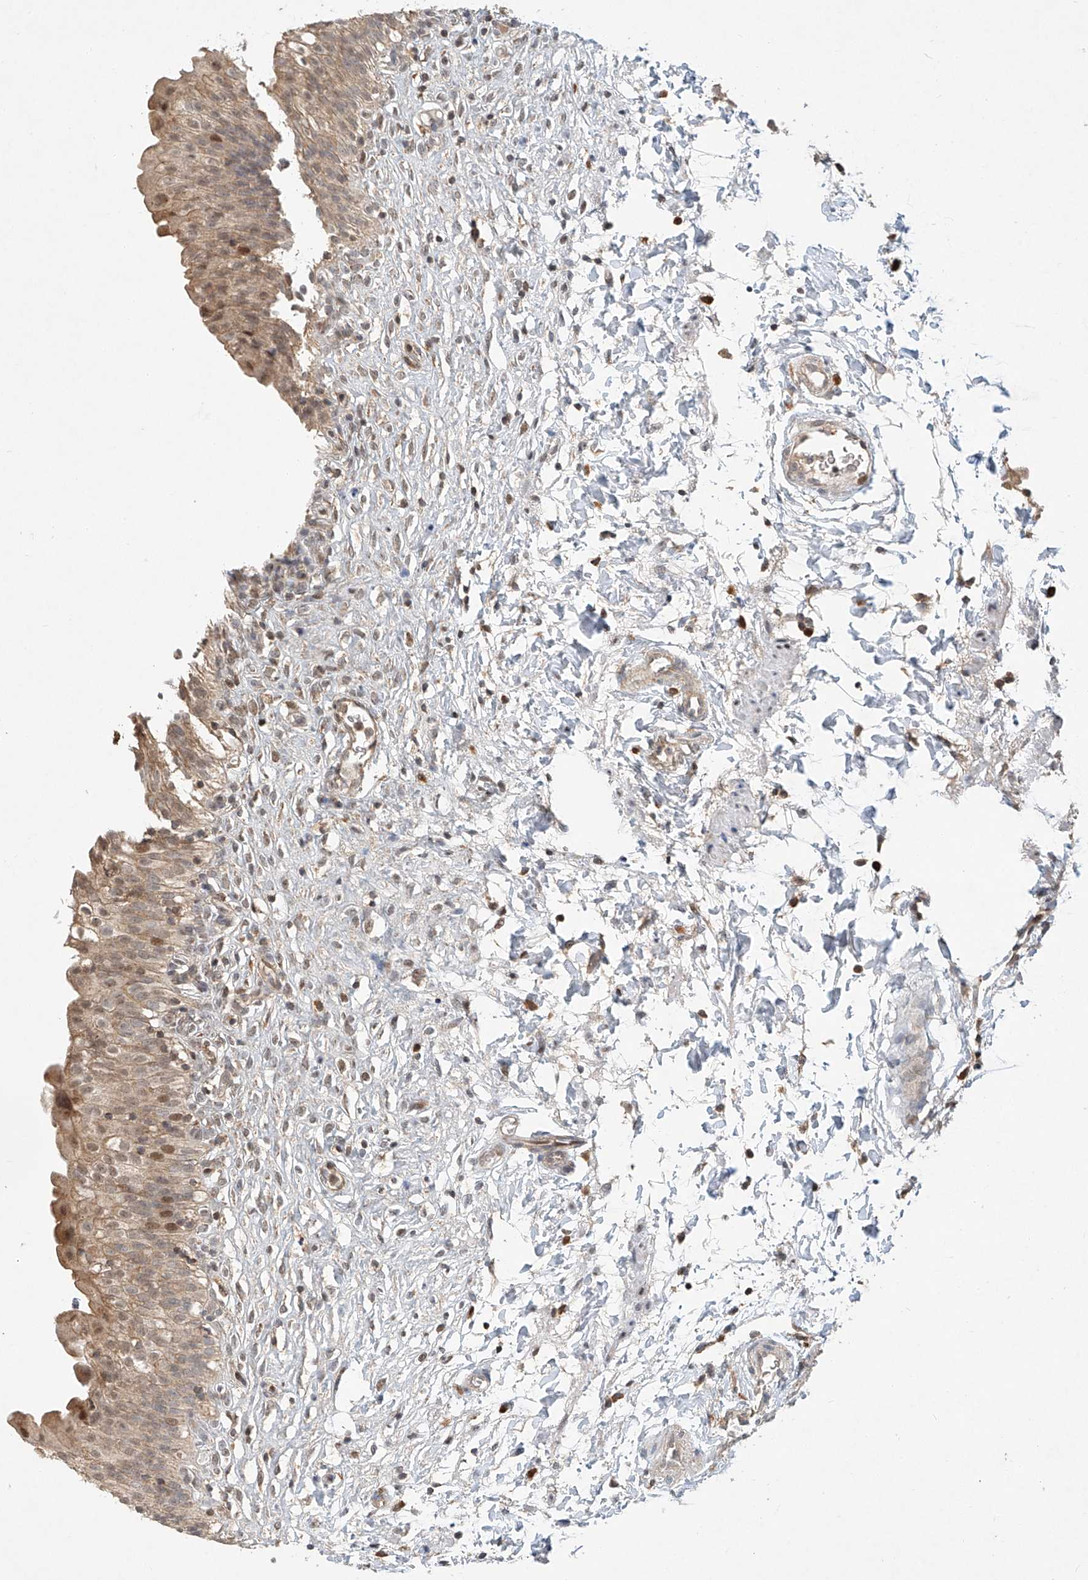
{"staining": {"intensity": "moderate", "quantity": "25%-75%", "location": "cytoplasmic/membranous,nuclear"}, "tissue": "urinary bladder", "cell_type": "Urothelial cells", "image_type": "normal", "snomed": [{"axis": "morphology", "description": "Normal tissue, NOS"}, {"axis": "topography", "description": "Urinary bladder"}], "caption": "Human urinary bladder stained for a protein (brown) reveals moderate cytoplasmic/membranous,nuclear positive expression in about 25%-75% of urothelial cells.", "gene": "SYTL3", "patient": {"sex": "male", "age": 55}}